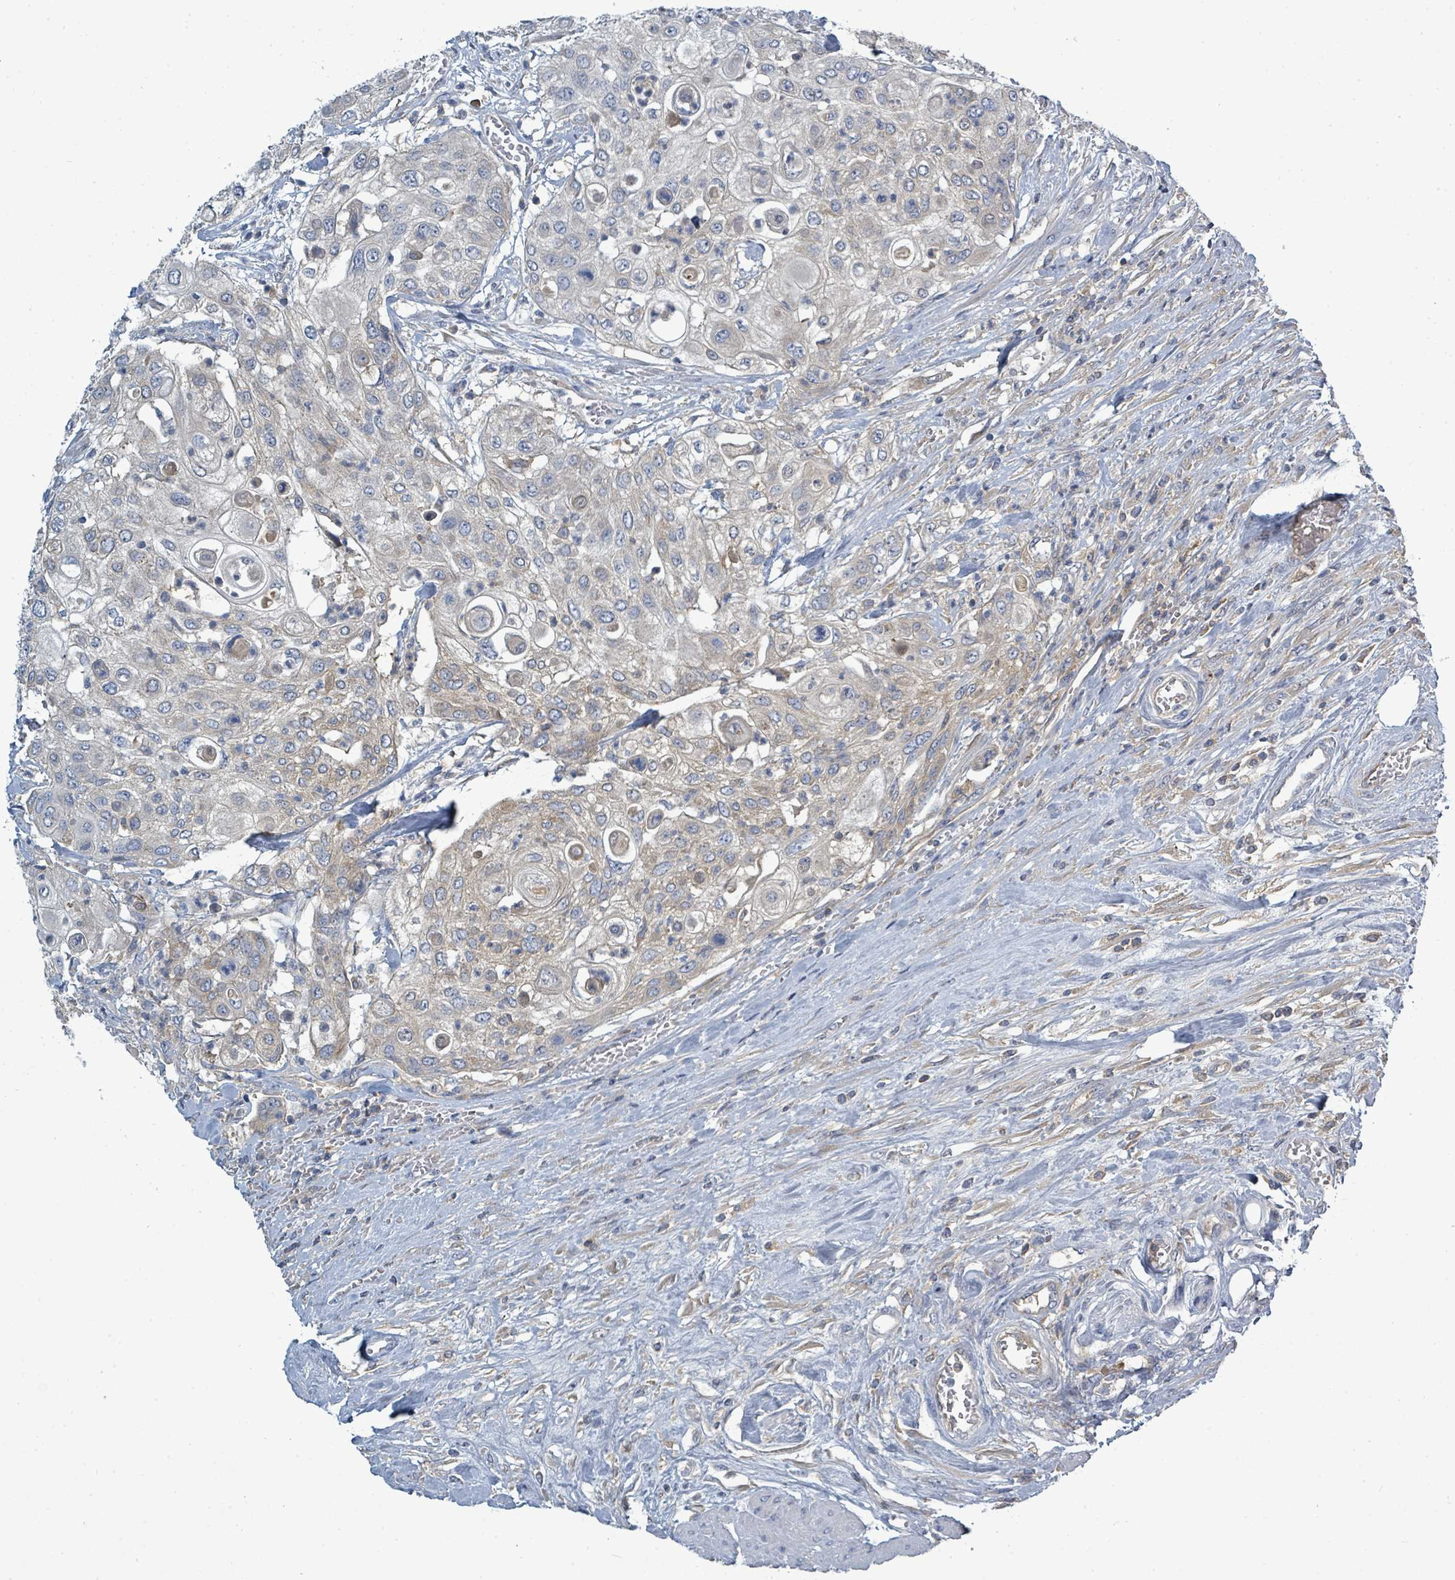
{"staining": {"intensity": "negative", "quantity": "none", "location": "none"}, "tissue": "urothelial cancer", "cell_type": "Tumor cells", "image_type": "cancer", "snomed": [{"axis": "morphology", "description": "Urothelial carcinoma, High grade"}, {"axis": "topography", "description": "Urinary bladder"}], "caption": "A high-resolution micrograph shows immunohistochemistry (IHC) staining of urothelial carcinoma (high-grade), which demonstrates no significant staining in tumor cells.", "gene": "SLC25A23", "patient": {"sex": "female", "age": 79}}